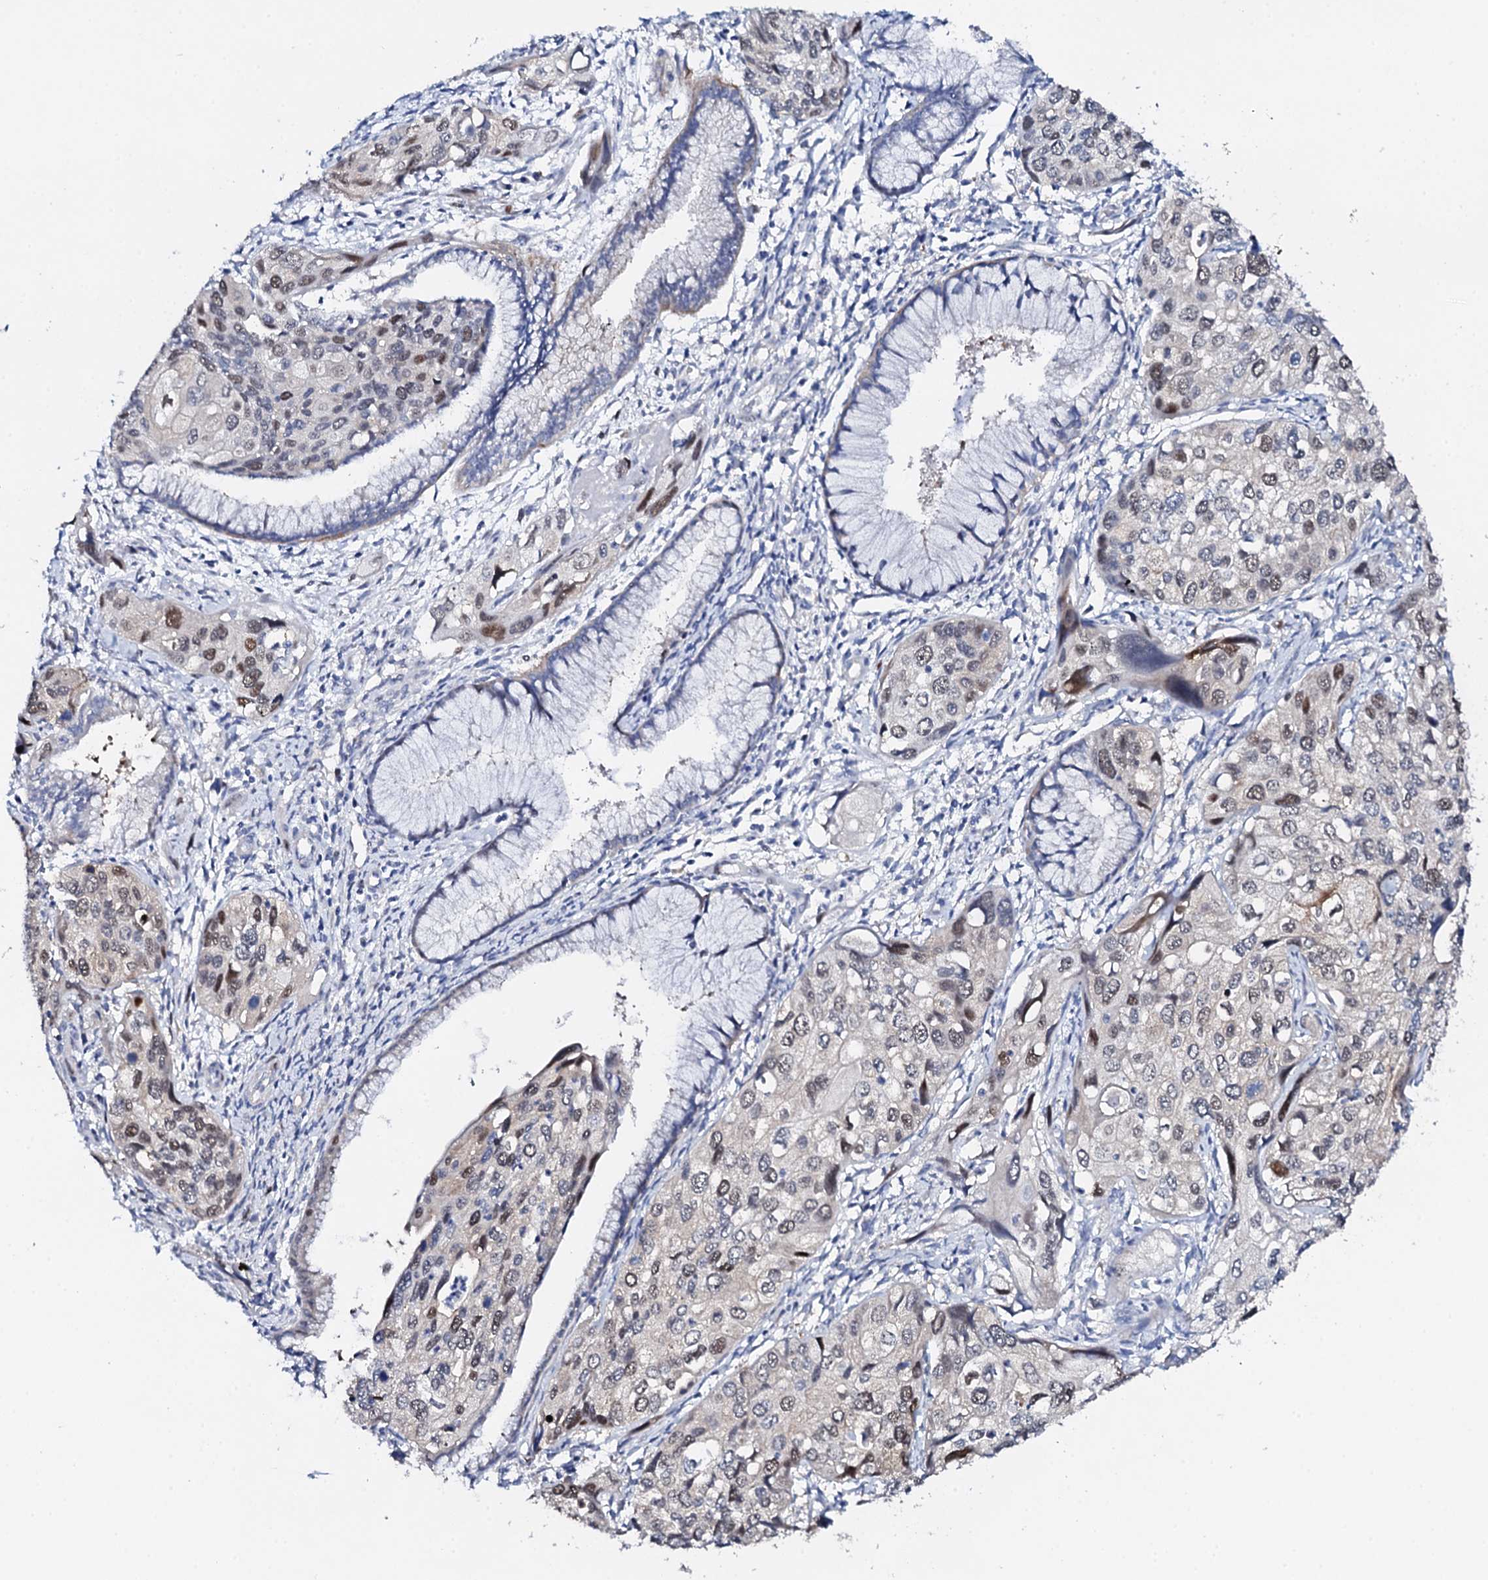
{"staining": {"intensity": "moderate", "quantity": "25%-75%", "location": "nuclear"}, "tissue": "cervical cancer", "cell_type": "Tumor cells", "image_type": "cancer", "snomed": [{"axis": "morphology", "description": "Squamous cell carcinoma, NOS"}, {"axis": "topography", "description": "Cervix"}], "caption": "A medium amount of moderate nuclear expression is present in about 25%-75% of tumor cells in cervical cancer tissue.", "gene": "NUDT13", "patient": {"sex": "female", "age": 55}}